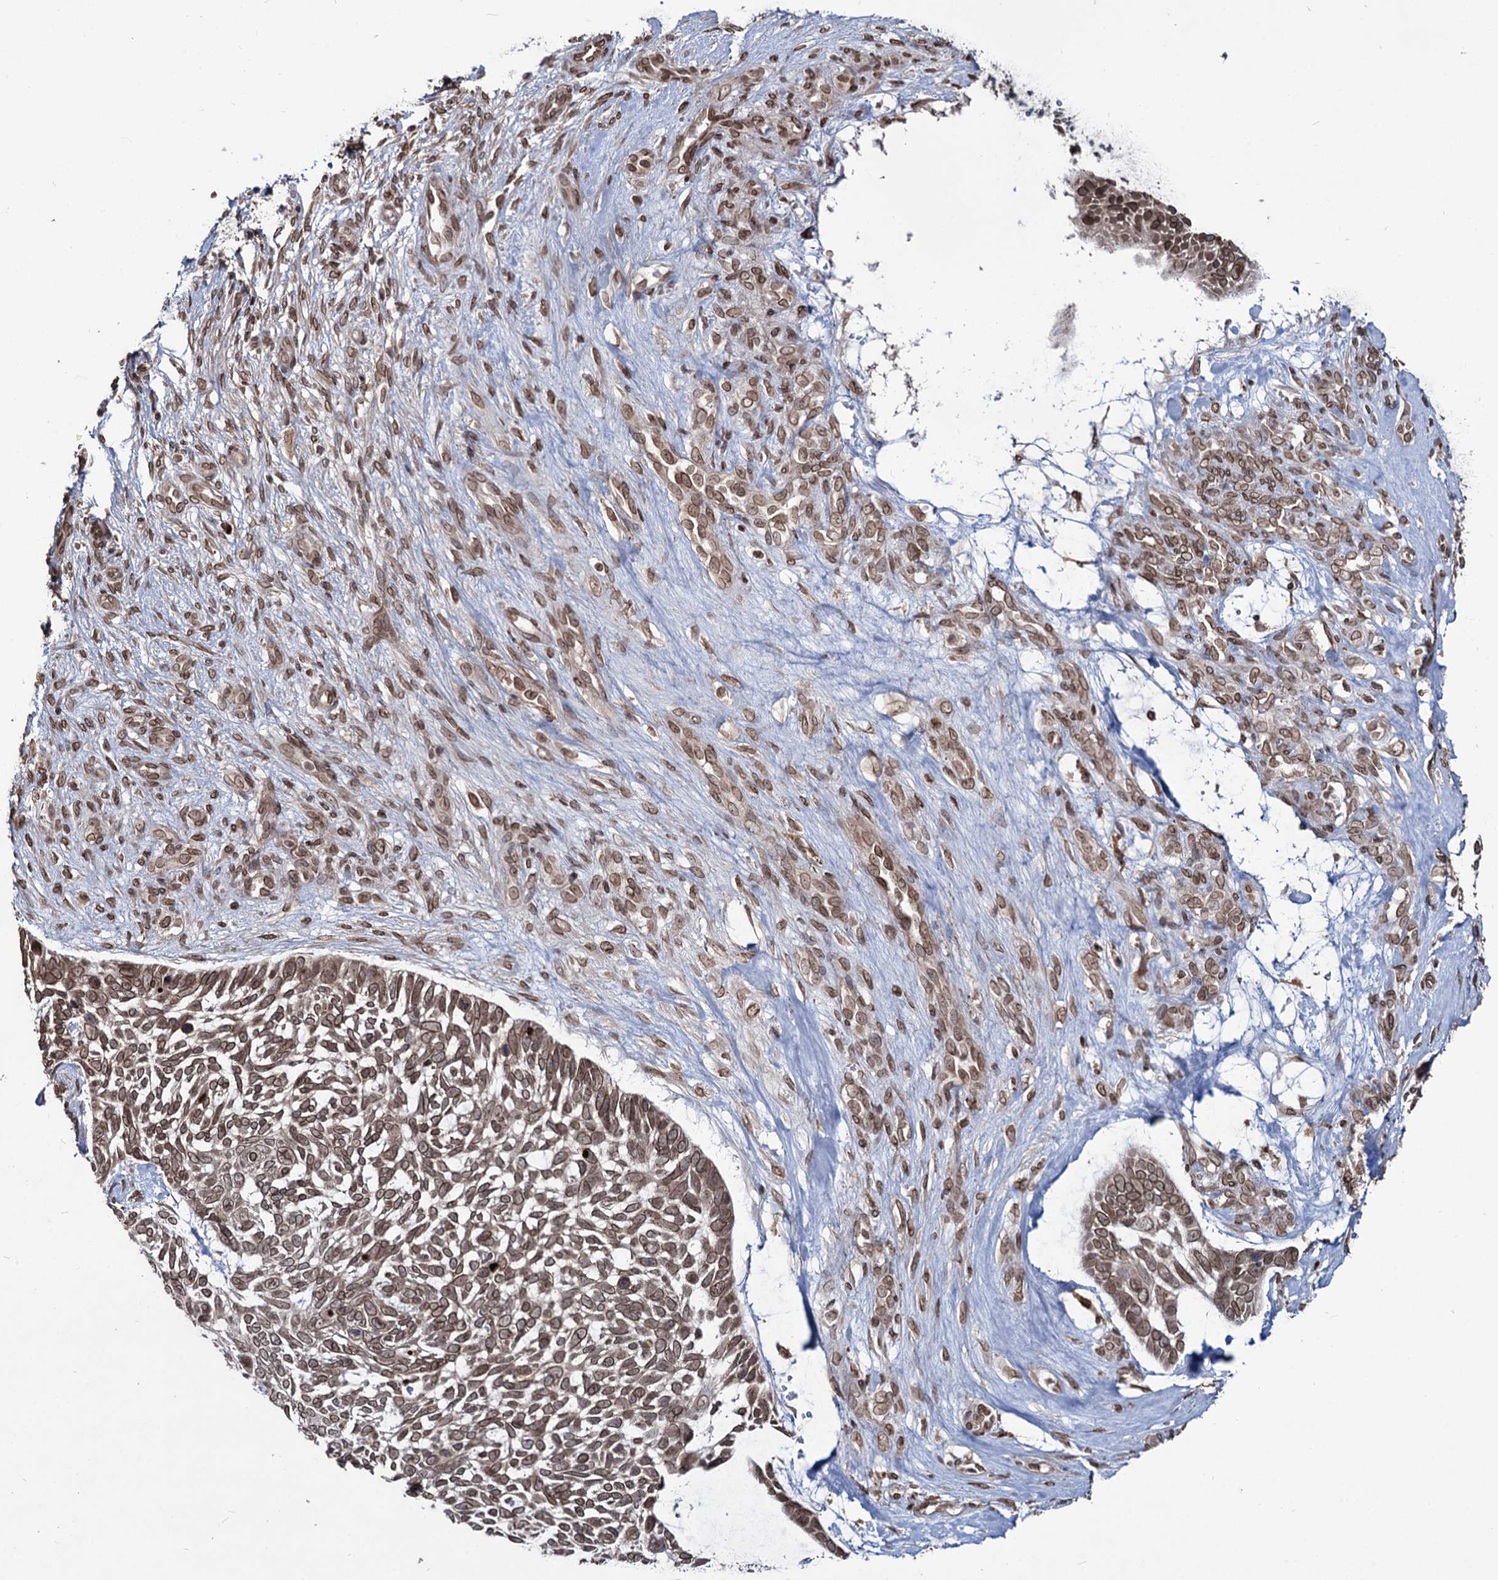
{"staining": {"intensity": "moderate", "quantity": ">75%", "location": "cytoplasmic/membranous,nuclear"}, "tissue": "skin cancer", "cell_type": "Tumor cells", "image_type": "cancer", "snomed": [{"axis": "morphology", "description": "Basal cell carcinoma"}, {"axis": "topography", "description": "Skin"}], "caption": "Skin basal cell carcinoma tissue exhibits moderate cytoplasmic/membranous and nuclear expression in approximately >75% of tumor cells, visualized by immunohistochemistry.", "gene": "RNF6", "patient": {"sex": "male", "age": 88}}